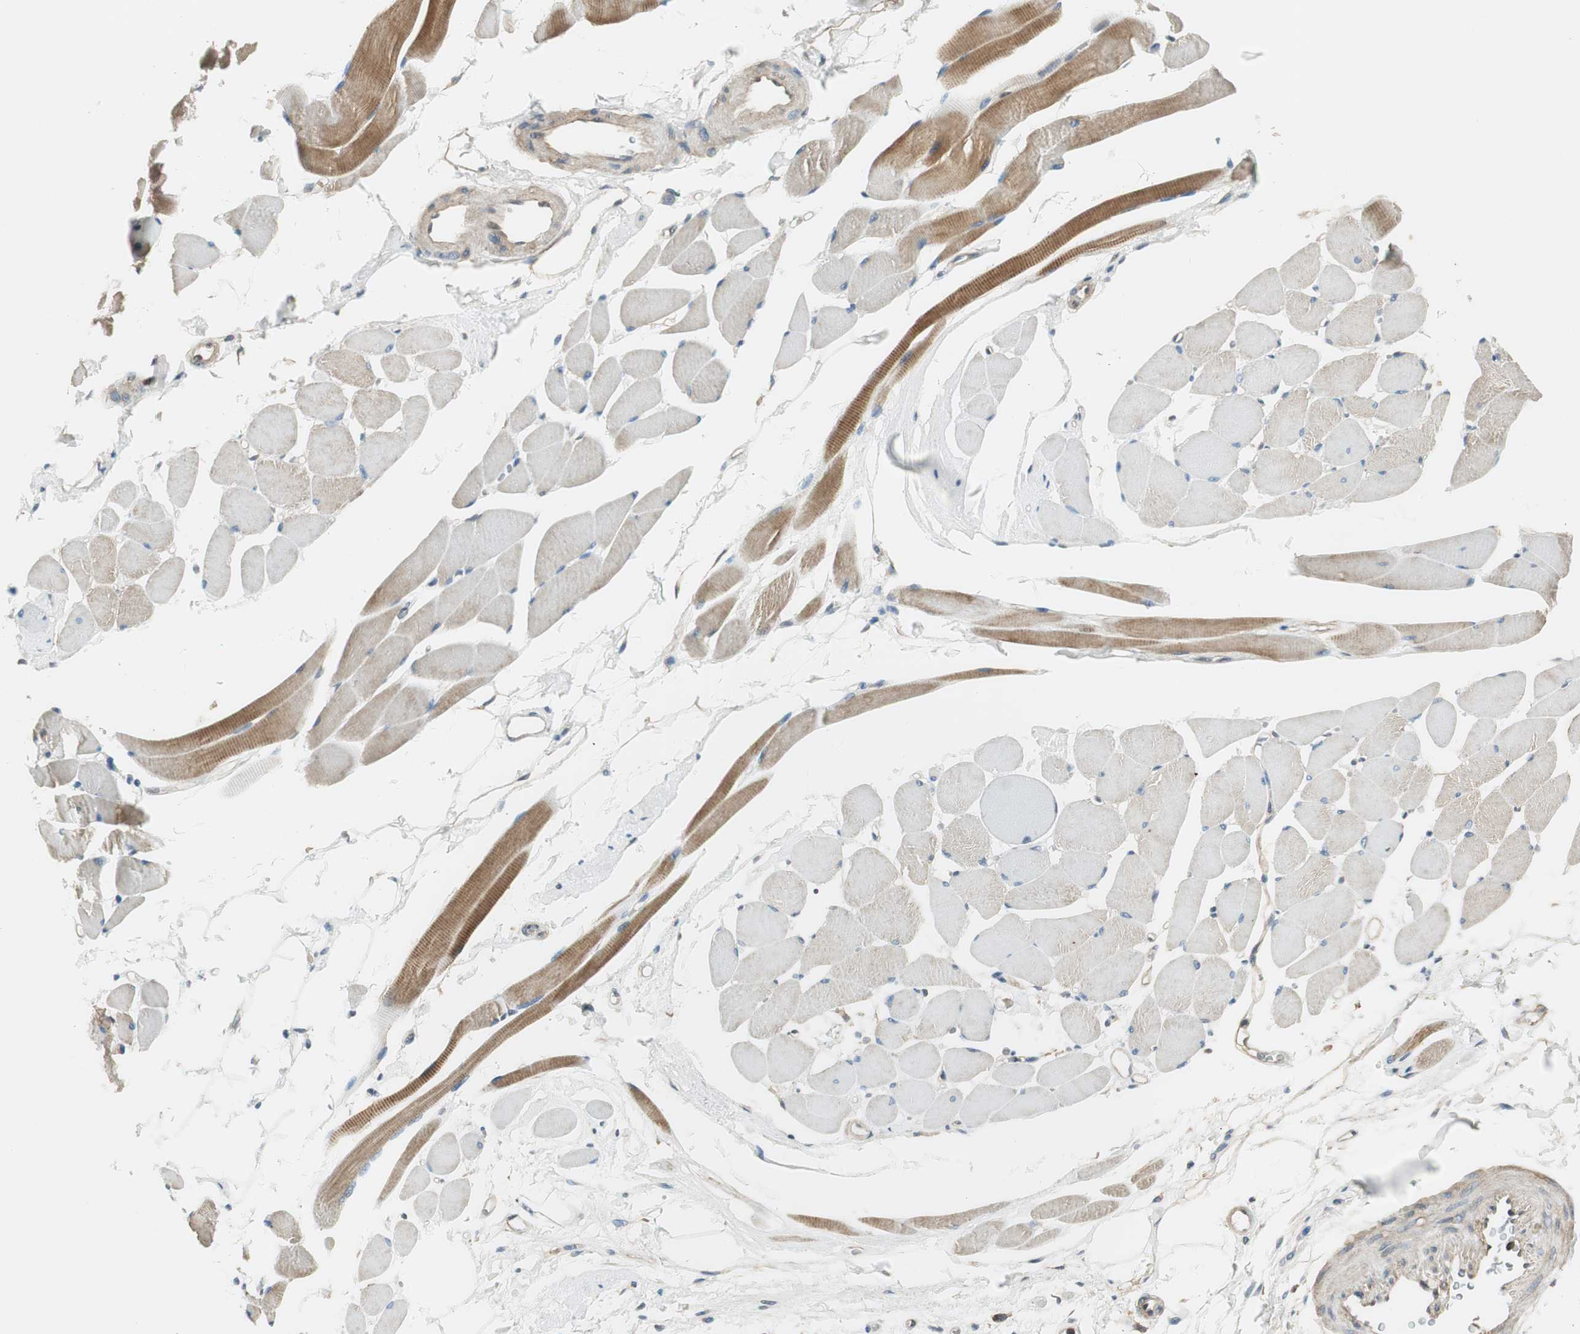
{"staining": {"intensity": "moderate", "quantity": "25%-75%", "location": "cytoplasmic/membranous"}, "tissue": "skeletal muscle", "cell_type": "Myocytes", "image_type": "normal", "snomed": [{"axis": "morphology", "description": "Normal tissue, NOS"}, {"axis": "topography", "description": "Skeletal muscle"}, {"axis": "topography", "description": "Peripheral nerve tissue"}], "caption": "A high-resolution micrograph shows IHC staining of benign skeletal muscle, which demonstrates moderate cytoplasmic/membranous positivity in about 25%-75% of myocytes. (DAB IHC, brown staining for protein, blue staining for nuclei).", "gene": "PI4K2B", "patient": {"sex": "female", "age": 84}}